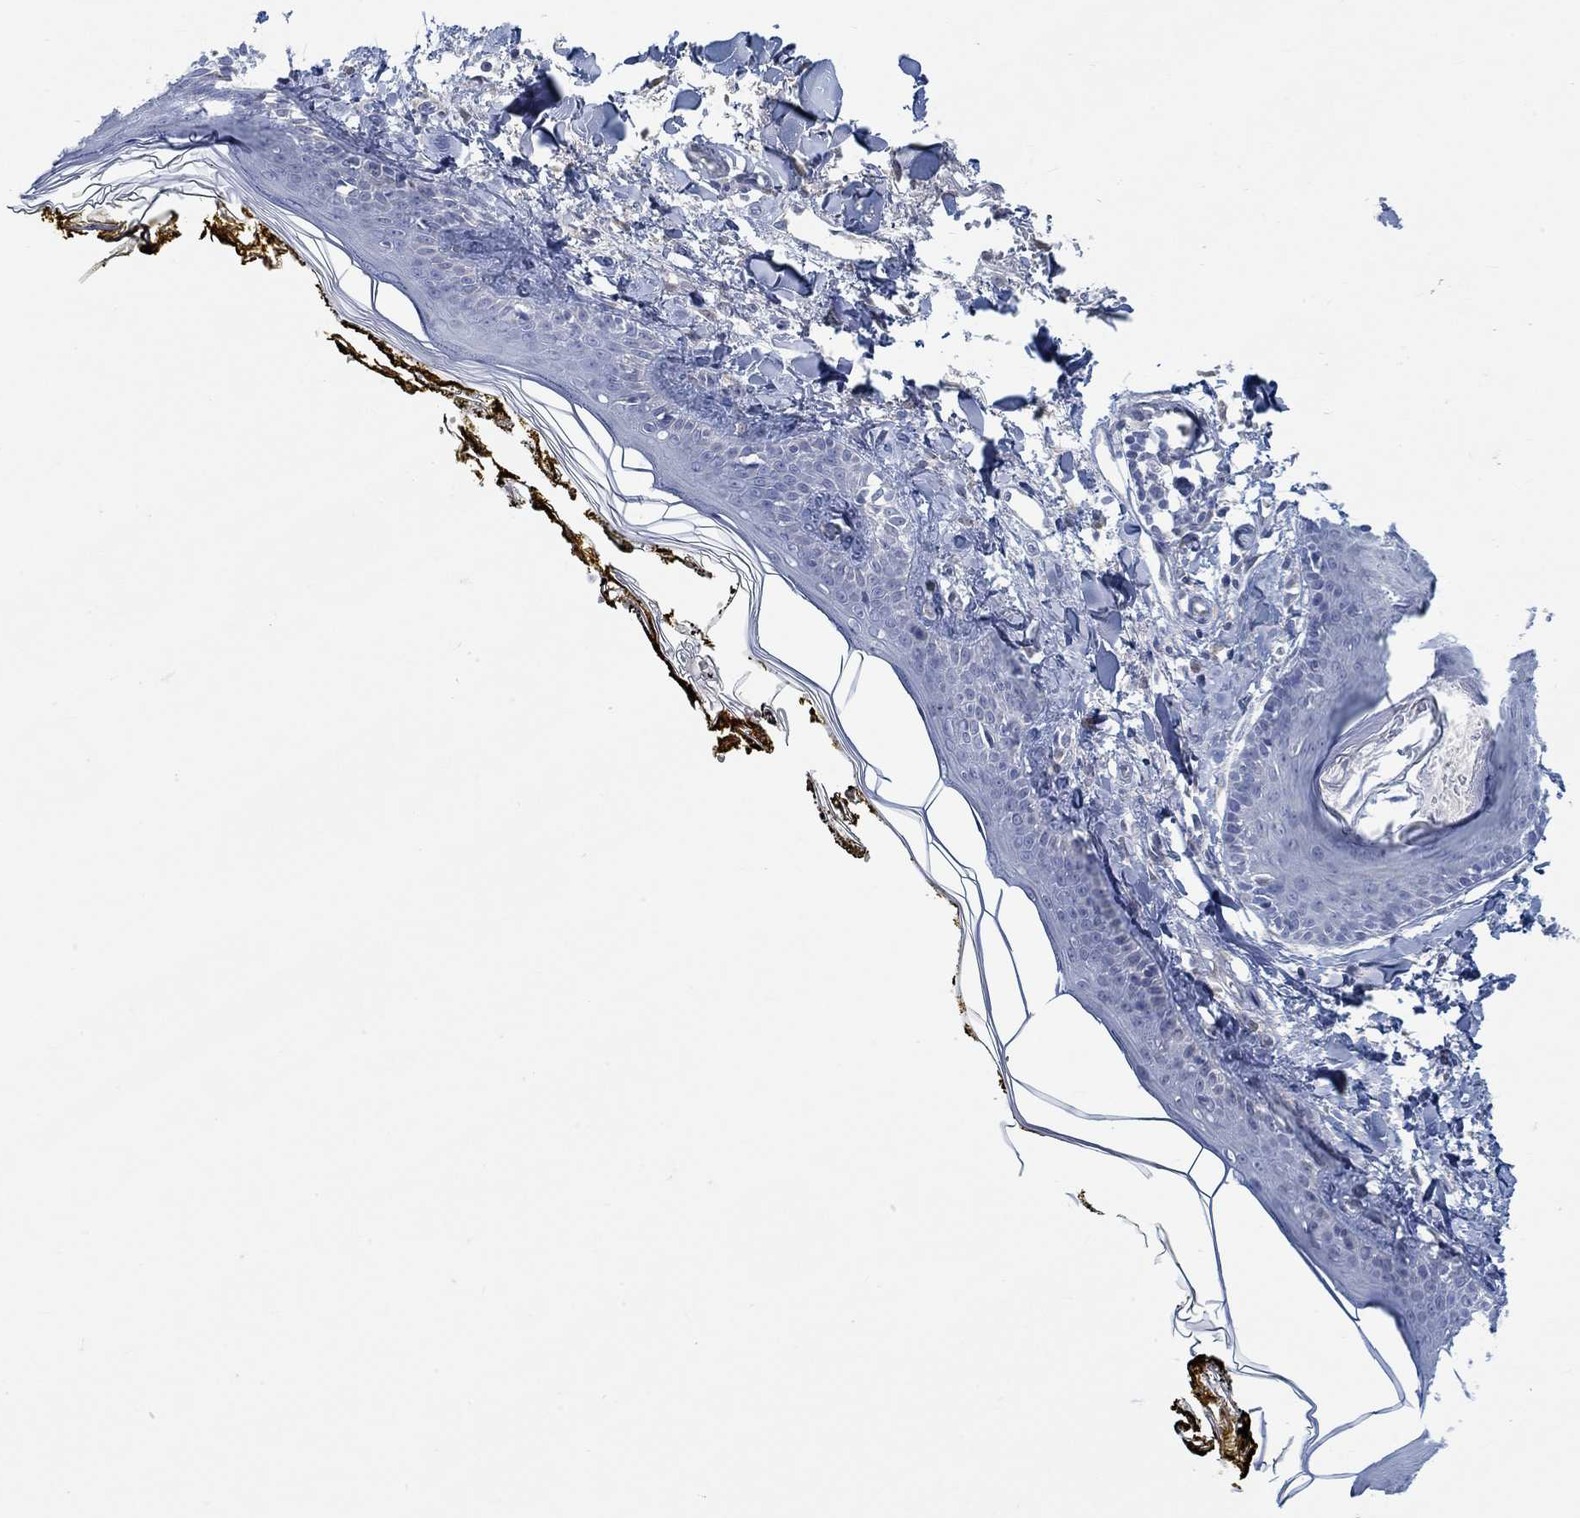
{"staining": {"intensity": "negative", "quantity": "none", "location": "none"}, "tissue": "skin", "cell_type": "Fibroblasts", "image_type": "normal", "snomed": [{"axis": "morphology", "description": "Normal tissue, NOS"}, {"axis": "topography", "description": "Skin"}], "caption": "Immunohistochemistry histopathology image of normal skin: skin stained with DAB (3,3'-diaminobenzidine) displays no significant protein positivity in fibroblasts. (DAB (3,3'-diaminobenzidine) immunohistochemistry visualized using brightfield microscopy, high magnification).", "gene": "TEKT4", "patient": {"sex": "male", "age": 76}}